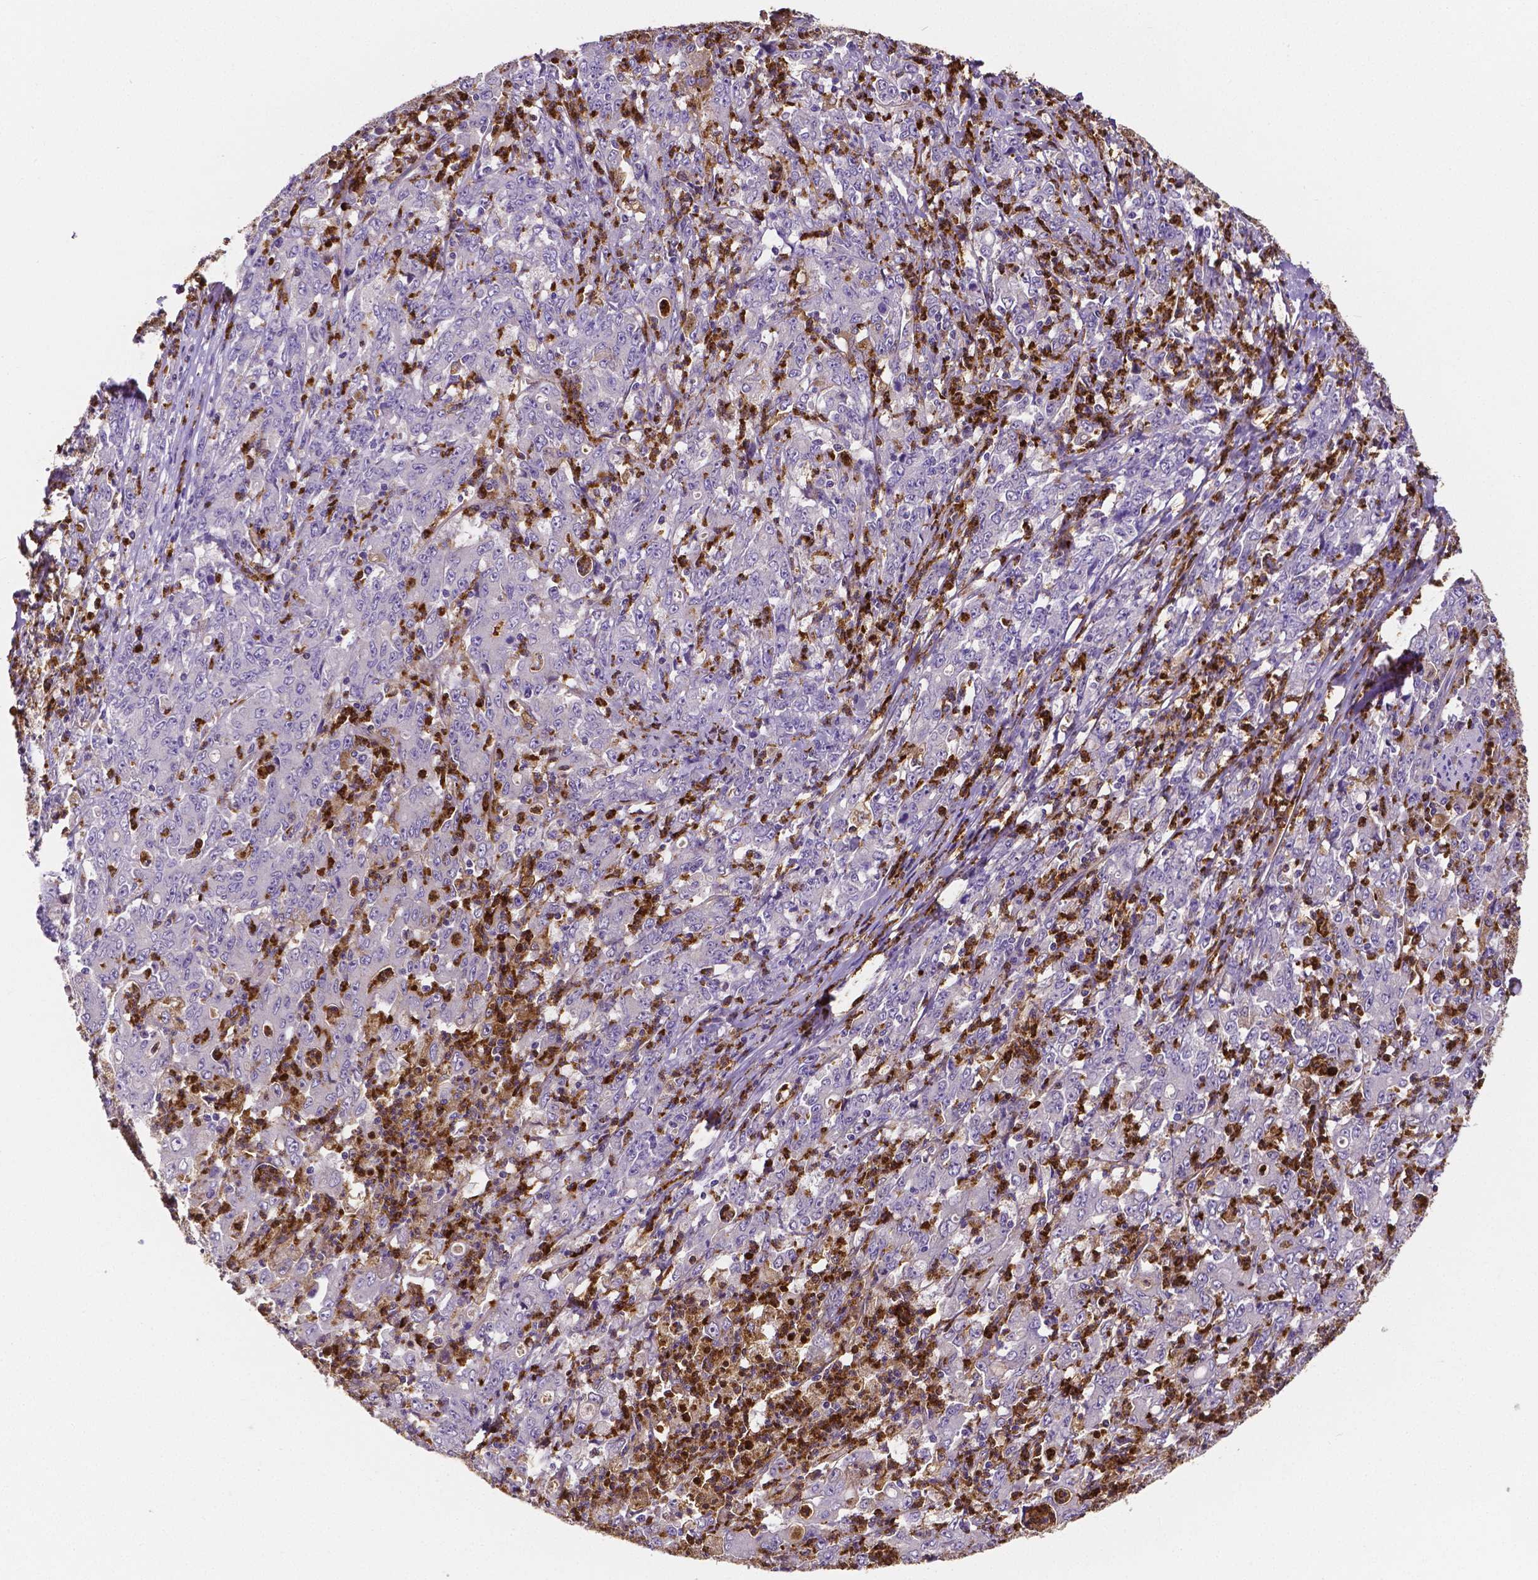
{"staining": {"intensity": "negative", "quantity": "none", "location": "none"}, "tissue": "stomach cancer", "cell_type": "Tumor cells", "image_type": "cancer", "snomed": [{"axis": "morphology", "description": "Adenocarcinoma, NOS"}, {"axis": "topography", "description": "Stomach, lower"}], "caption": "Human stomach adenocarcinoma stained for a protein using immunohistochemistry shows no staining in tumor cells.", "gene": "MMP9", "patient": {"sex": "female", "age": 71}}